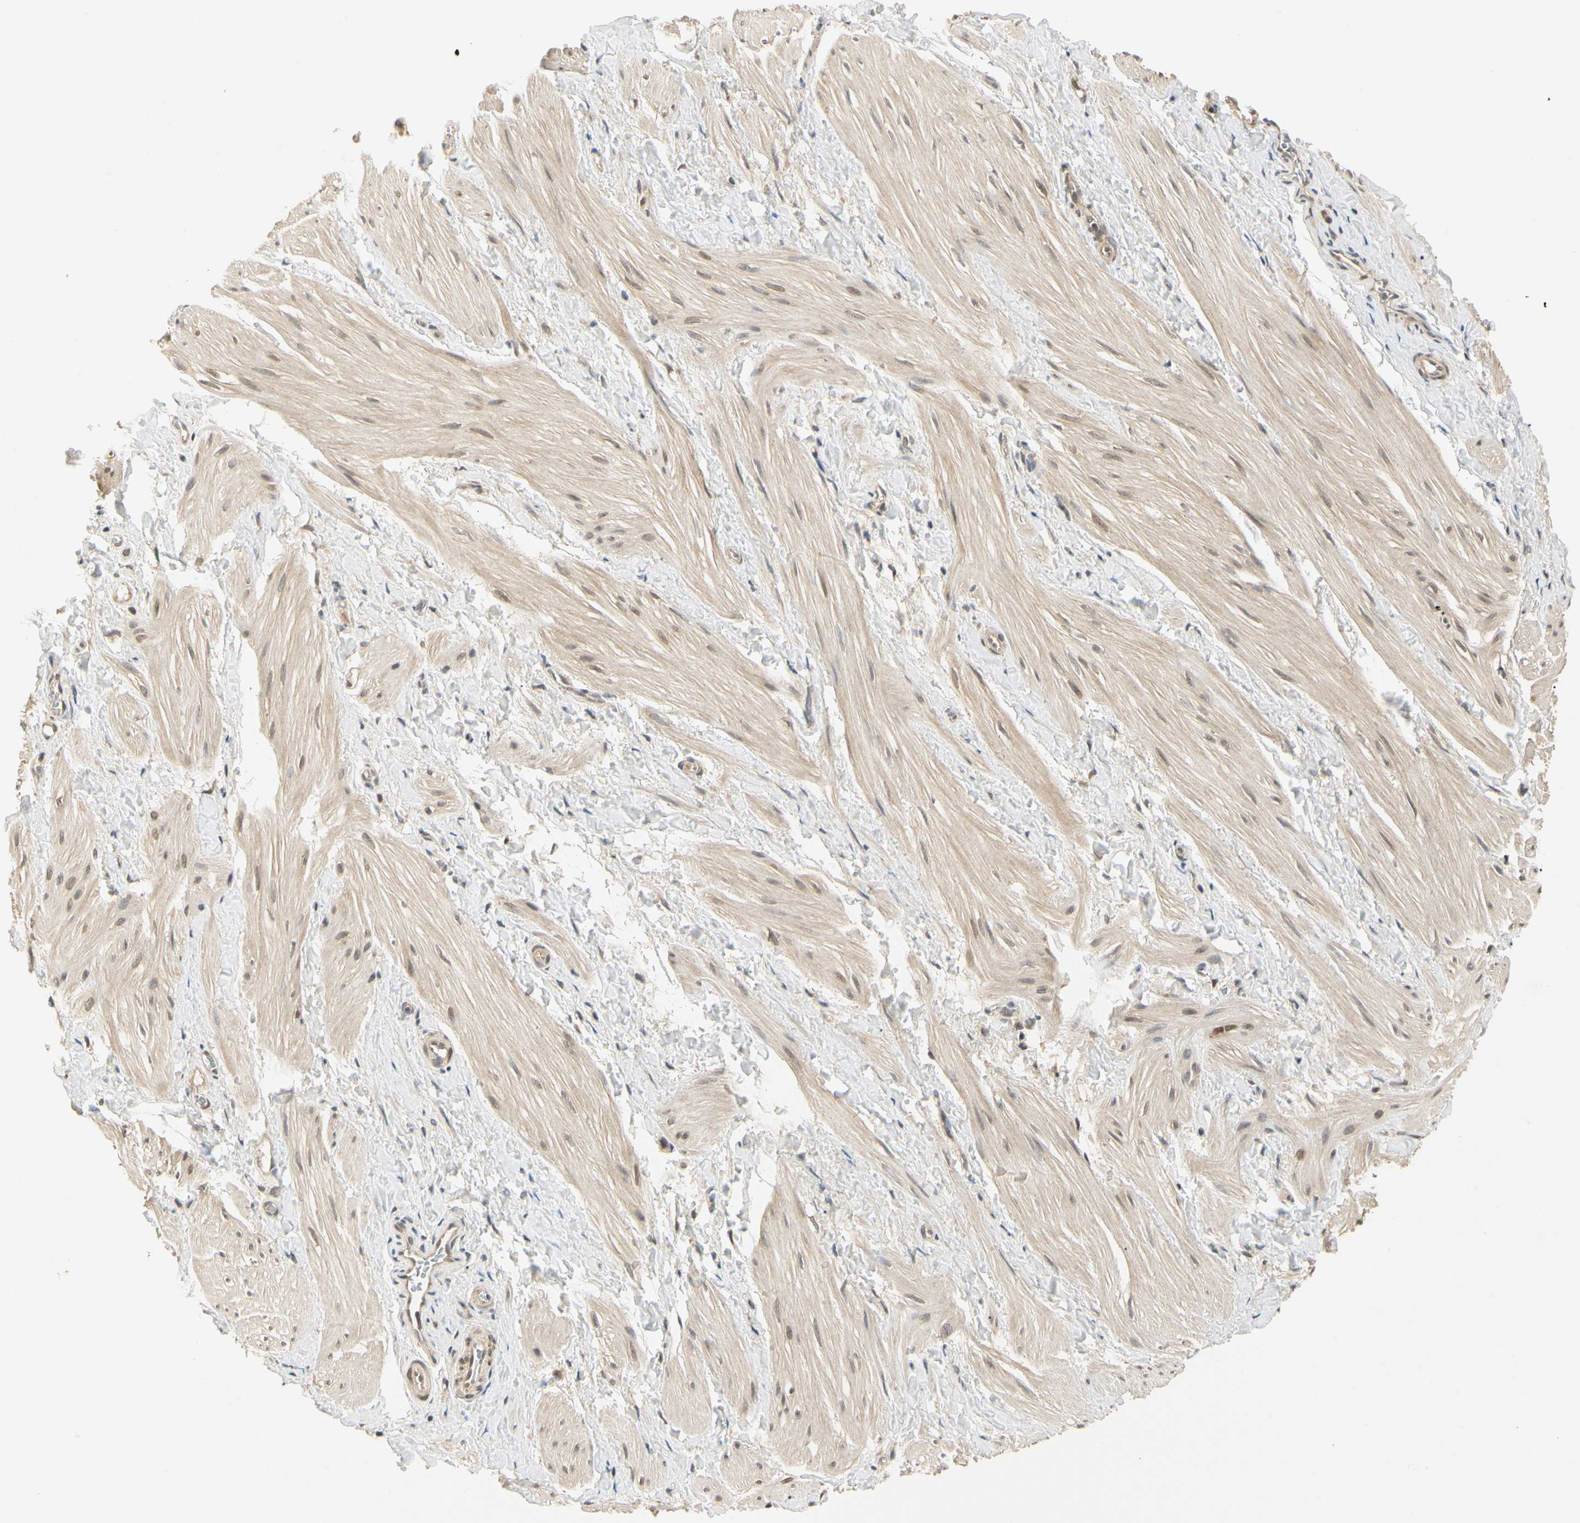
{"staining": {"intensity": "weak", "quantity": "25%-75%", "location": "cytoplasmic/membranous,nuclear"}, "tissue": "smooth muscle", "cell_type": "Smooth muscle cells", "image_type": "normal", "snomed": [{"axis": "morphology", "description": "Normal tissue, NOS"}, {"axis": "topography", "description": "Smooth muscle"}], "caption": "The image shows a brown stain indicating the presence of a protein in the cytoplasmic/membranous,nuclear of smooth muscle cells in smooth muscle. (DAB IHC with brightfield microscopy, high magnification).", "gene": "UBE2Z", "patient": {"sex": "male", "age": 16}}